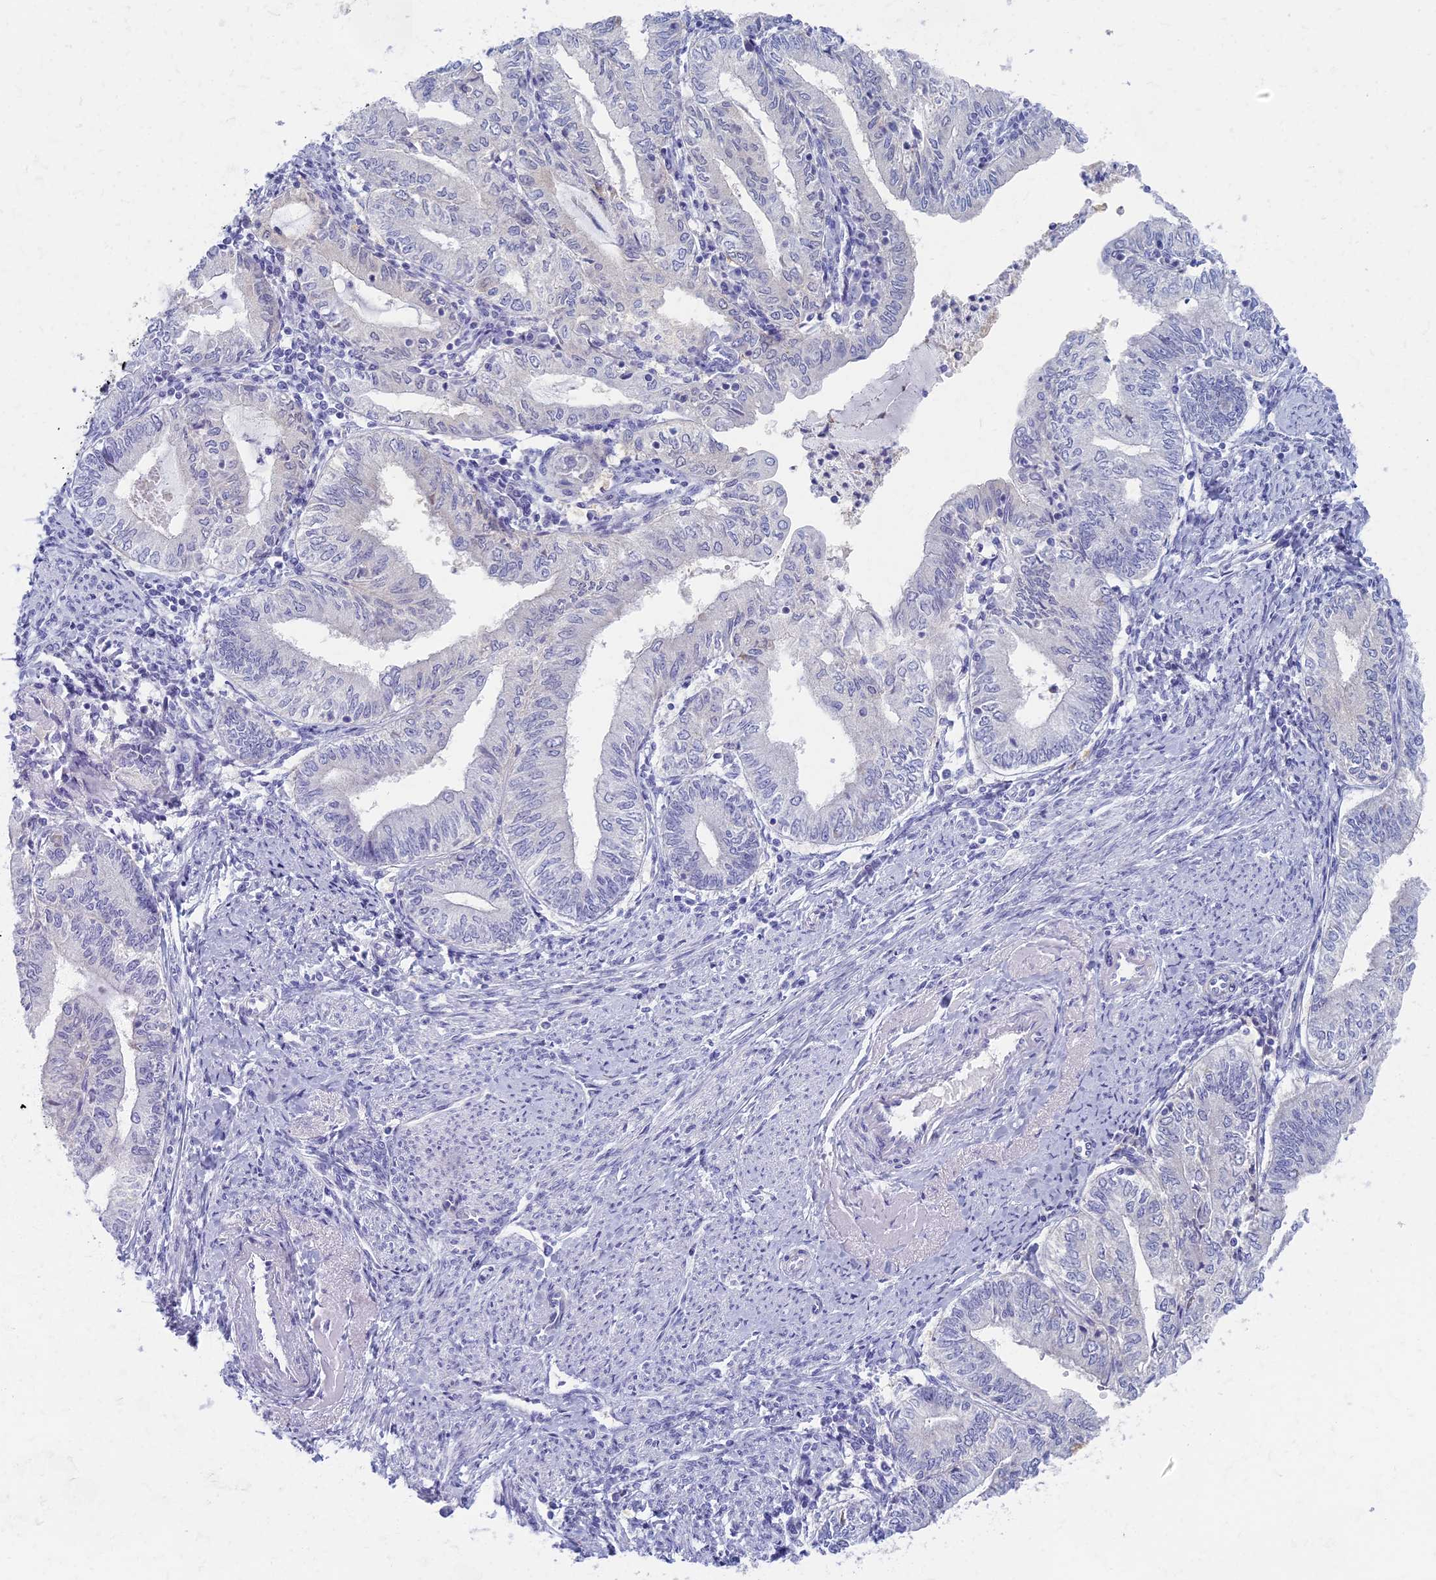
{"staining": {"intensity": "negative", "quantity": "none", "location": "none"}, "tissue": "endometrial cancer", "cell_type": "Tumor cells", "image_type": "cancer", "snomed": [{"axis": "morphology", "description": "Adenocarcinoma, NOS"}, {"axis": "topography", "description": "Endometrium"}], "caption": "Histopathology image shows no significant protein expression in tumor cells of adenocarcinoma (endometrial).", "gene": "AP4E1", "patient": {"sex": "female", "age": 66}}